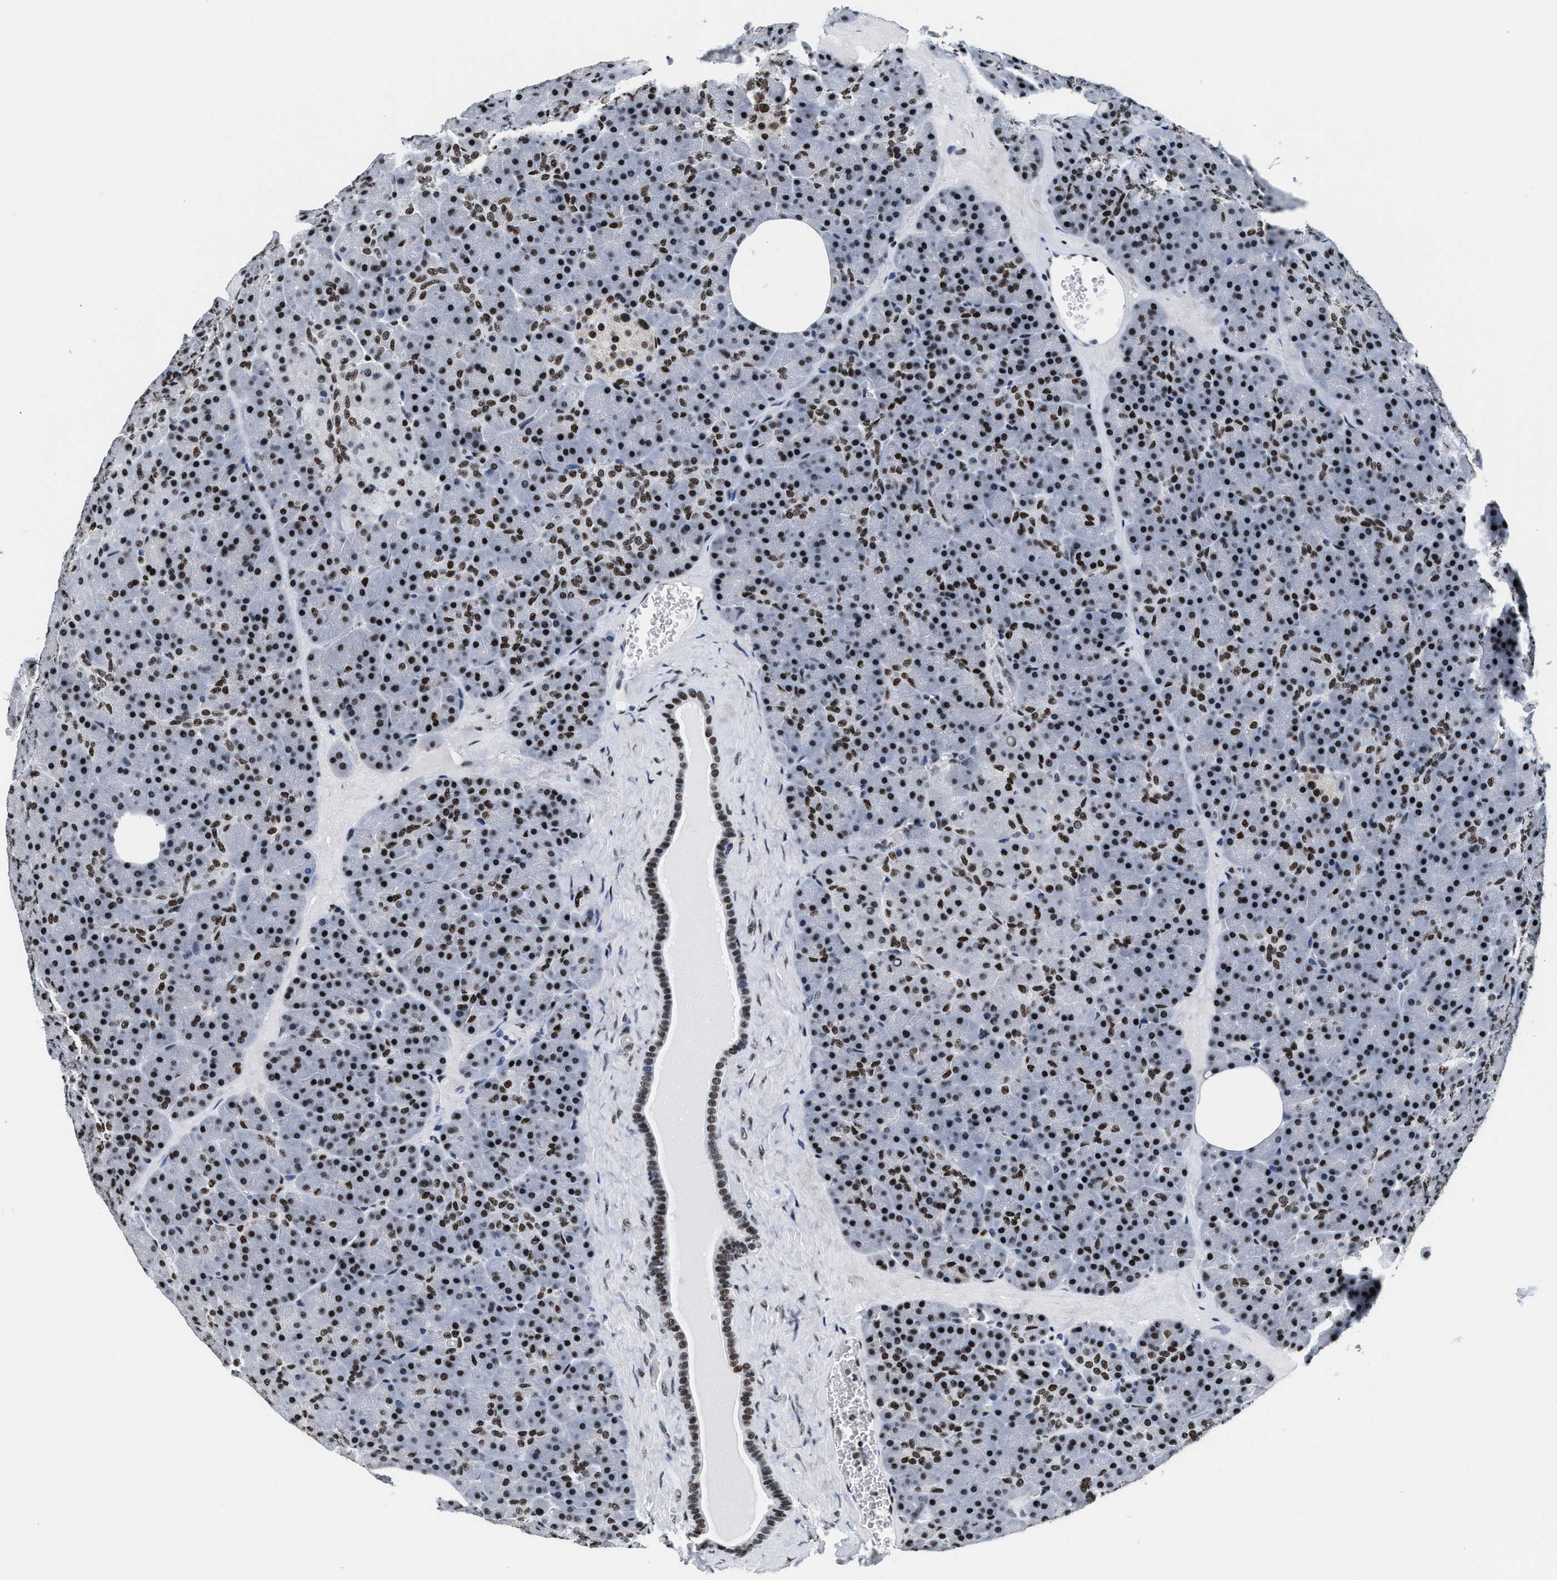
{"staining": {"intensity": "strong", "quantity": ">75%", "location": "nuclear"}, "tissue": "pancreas", "cell_type": "Exocrine glandular cells", "image_type": "normal", "snomed": [{"axis": "morphology", "description": "Normal tissue, NOS"}, {"axis": "morphology", "description": "Carcinoid, malignant, NOS"}, {"axis": "topography", "description": "Pancreas"}], "caption": "This photomicrograph displays normal pancreas stained with immunohistochemistry (IHC) to label a protein in brown. The nuclear of exocrine glandular cells show strong positivity for the protein. Nuclei are counter-stained blue.", "gene": "RAD50", "patient": {"sex": "female", "age": 35}}